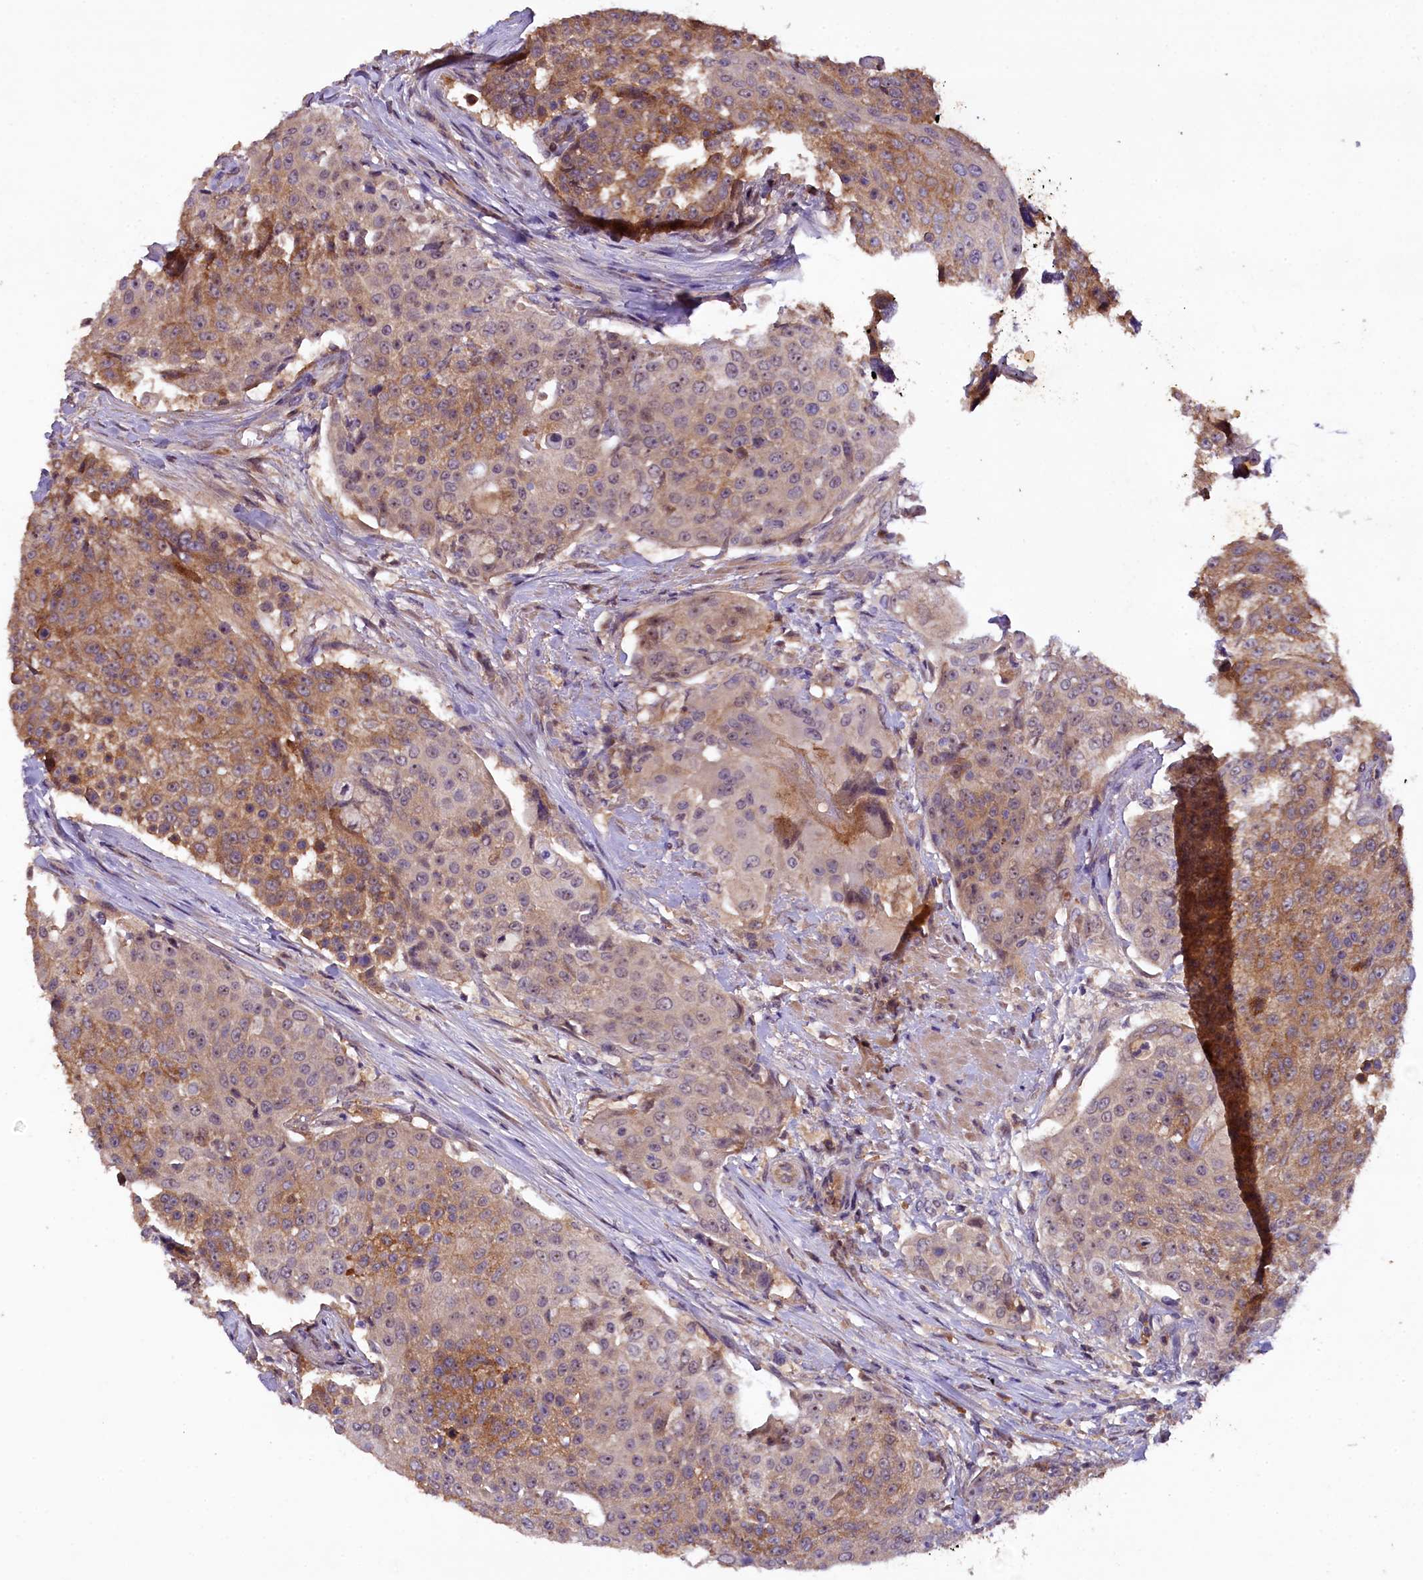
{"staining": {"intensity": "moderate", "quantity": "25%-75%", "location": "cytoplasmic/membranous,nuclear"}, "tissue": "urothelial cancer", "cell_type": "Tumor cells", "image_type": "cancer", "snomed": [{"axis": "morphology", "description": "Urothelial carcinoma, High grade"}, {"axis": "topography", "description": "Urinary bladder"}], "caption": "Brown immunohistochemical staining in high-grade urothelial carcinoma shows moderate cytoplasmic/membranous and nuclear positivity in about 25%-75% of tumor cells.", "gene": "PLXNB1", "patient": {"sex": "female", "age": 63}}